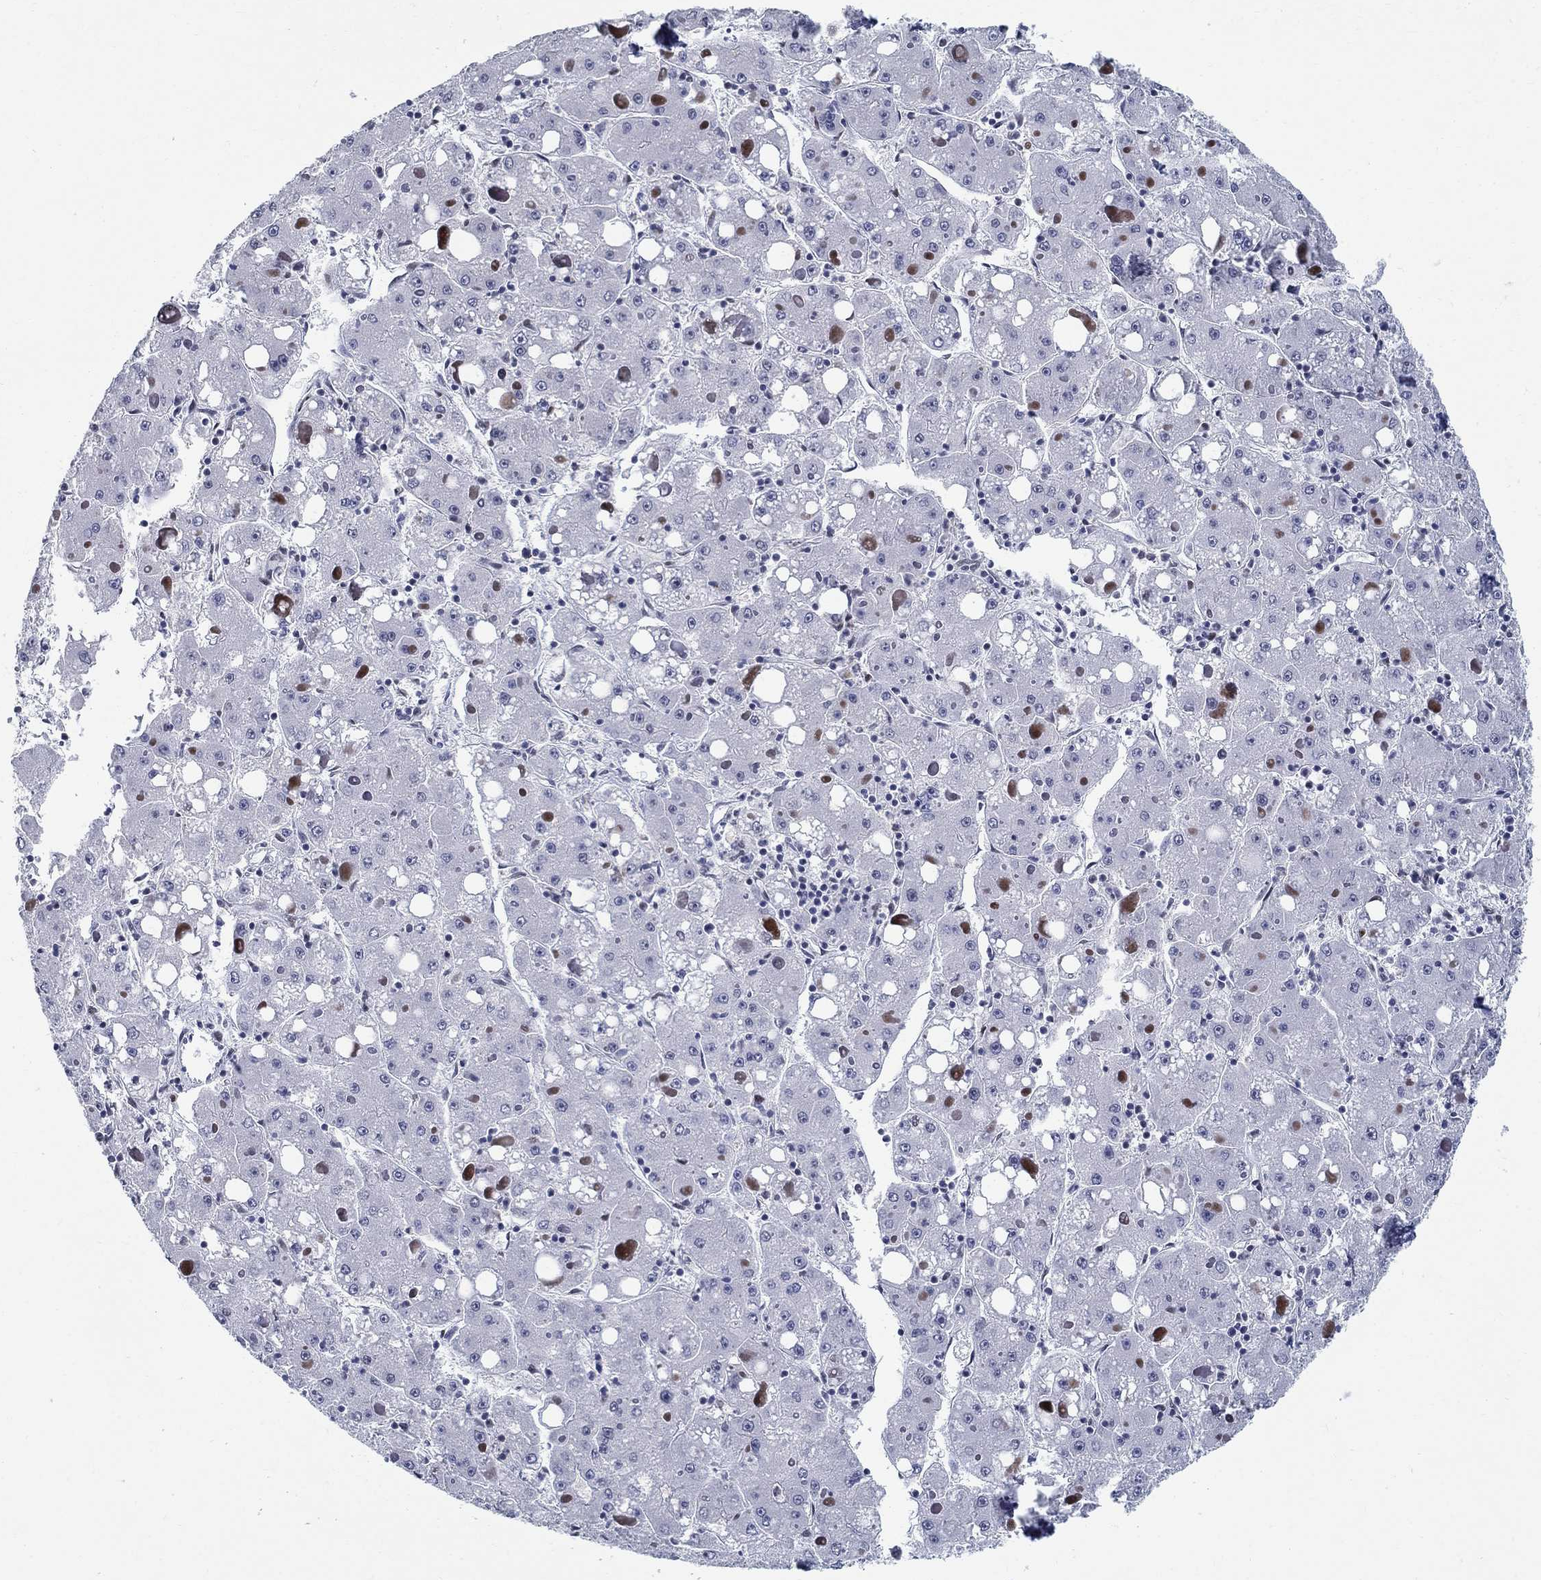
{"staining": {"intensity": "negative", "quantity": "none", "location": "none"}, "tissue": "liver cancer", "cell_type": "Tumor cells", "image_type": "cancer", "snomed": [{"axis": "morphology", "description": "Carcinoma, Hepatocellular, NOS"}, {"axis": "topography", "description": "Liver"}], "caption": "Human liver cancer (hepatocellular carcinoma) stained for a protein using immunohistochemistry (IHC) reveals no staining in tumor cells.", "gene": "BHLHE22", "patient": {"sex": "male", "age": 73}}